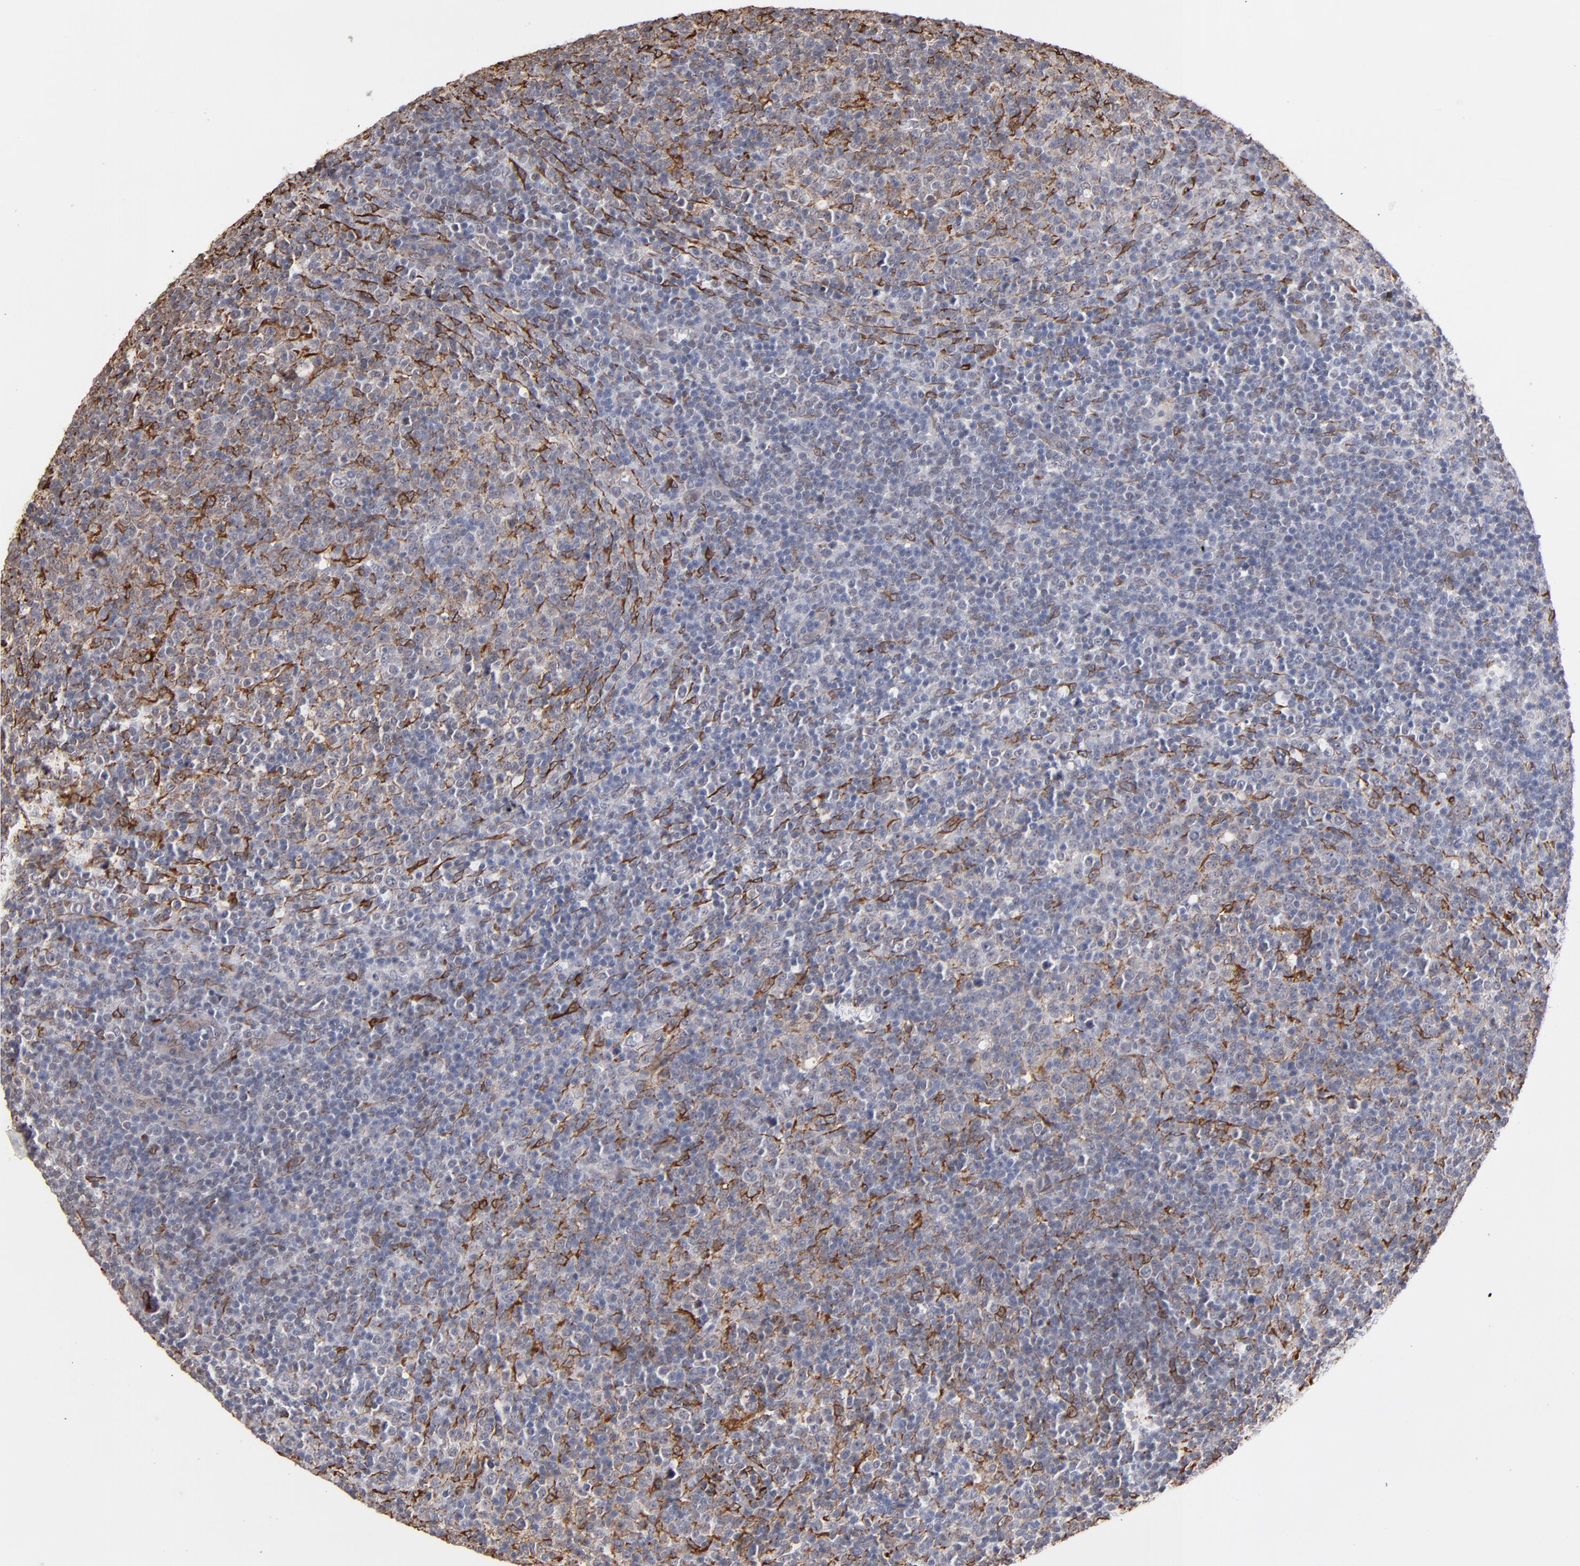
{"staining": {"intensity": "moderate", "quantity": "<25%", "location": "cytoplasmic/membranous"}, "tissue": "lymphoma", "cell_type": "Tumor cells", "image_type": "cancer", "snomed": [{"axis": "morphology", "description": "Malignant lymphoma, non-Hodgkin's type, Low grade"}, {"axis": "topography", "description": "Lymph node"}], "caption": "Human lymphoma stained with a brown dye reveals moderate cytoplasmic/membranous positive positivity in about <25% of tumor cells.", "gene": "PGRMC1", "patient": {"sex": "male", "age": 70}}